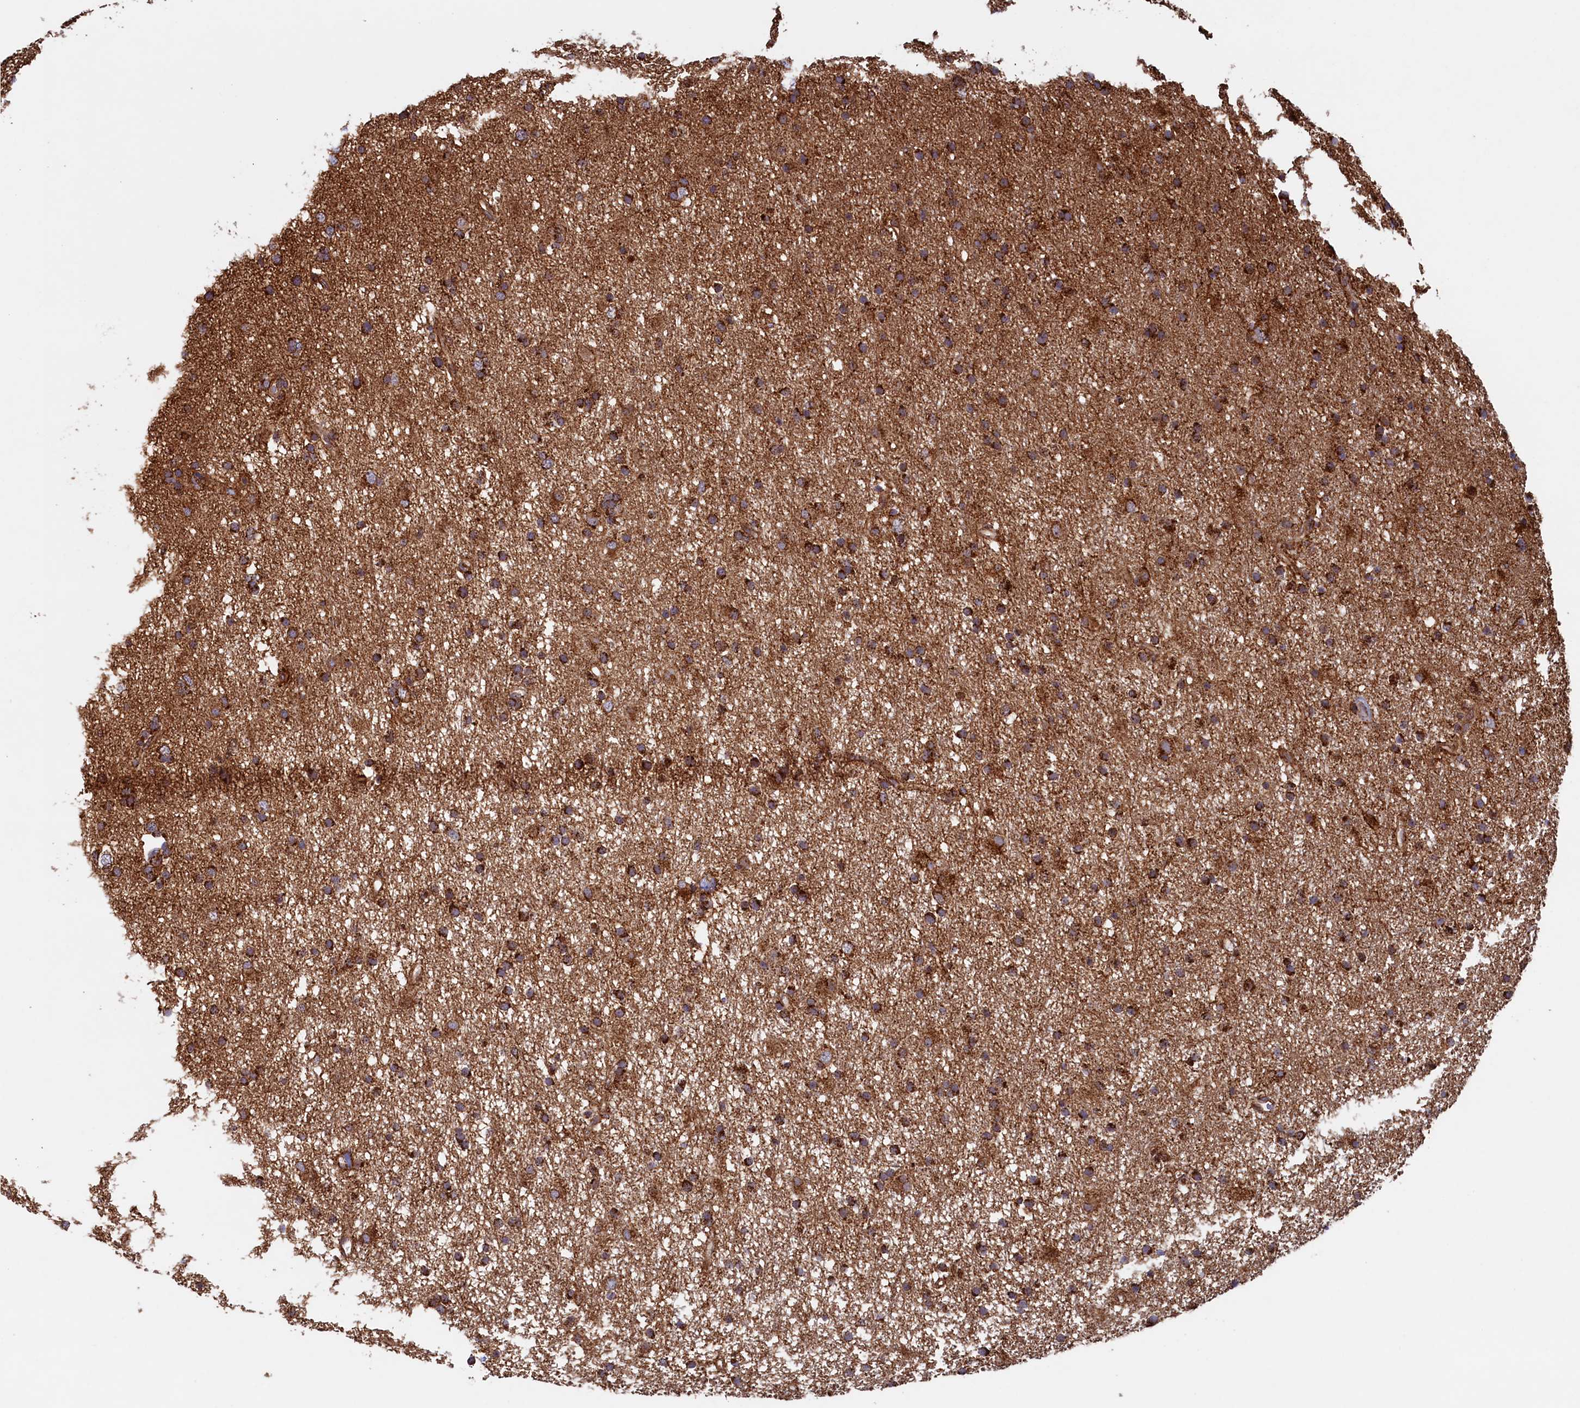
{"staining": {"intensity": "moderate", "quantity": ">75%", "location": "cytoplasmic/membranous"}, "tissue": "glioma", "cell_type": "Tumor cells", "image_type": "cancer", "snomed": [{"axis": "morphology", "description": "Glioma, malignant, High grade"}, {"axis": "topography", "description": "Brain"}], "caption": "IHC (DAB (3,3'-diaminobenzidine)) staining of glioma shows moderate cytoplasmic/membranous protein staining in approximately >75% of tumor cells. (DAB (3,3'-diaminobenzidine) IHC with brightfield microscopy, high magnification).", "gene": "UBE3B", "patient": {"sex": "male", "age": 77}}